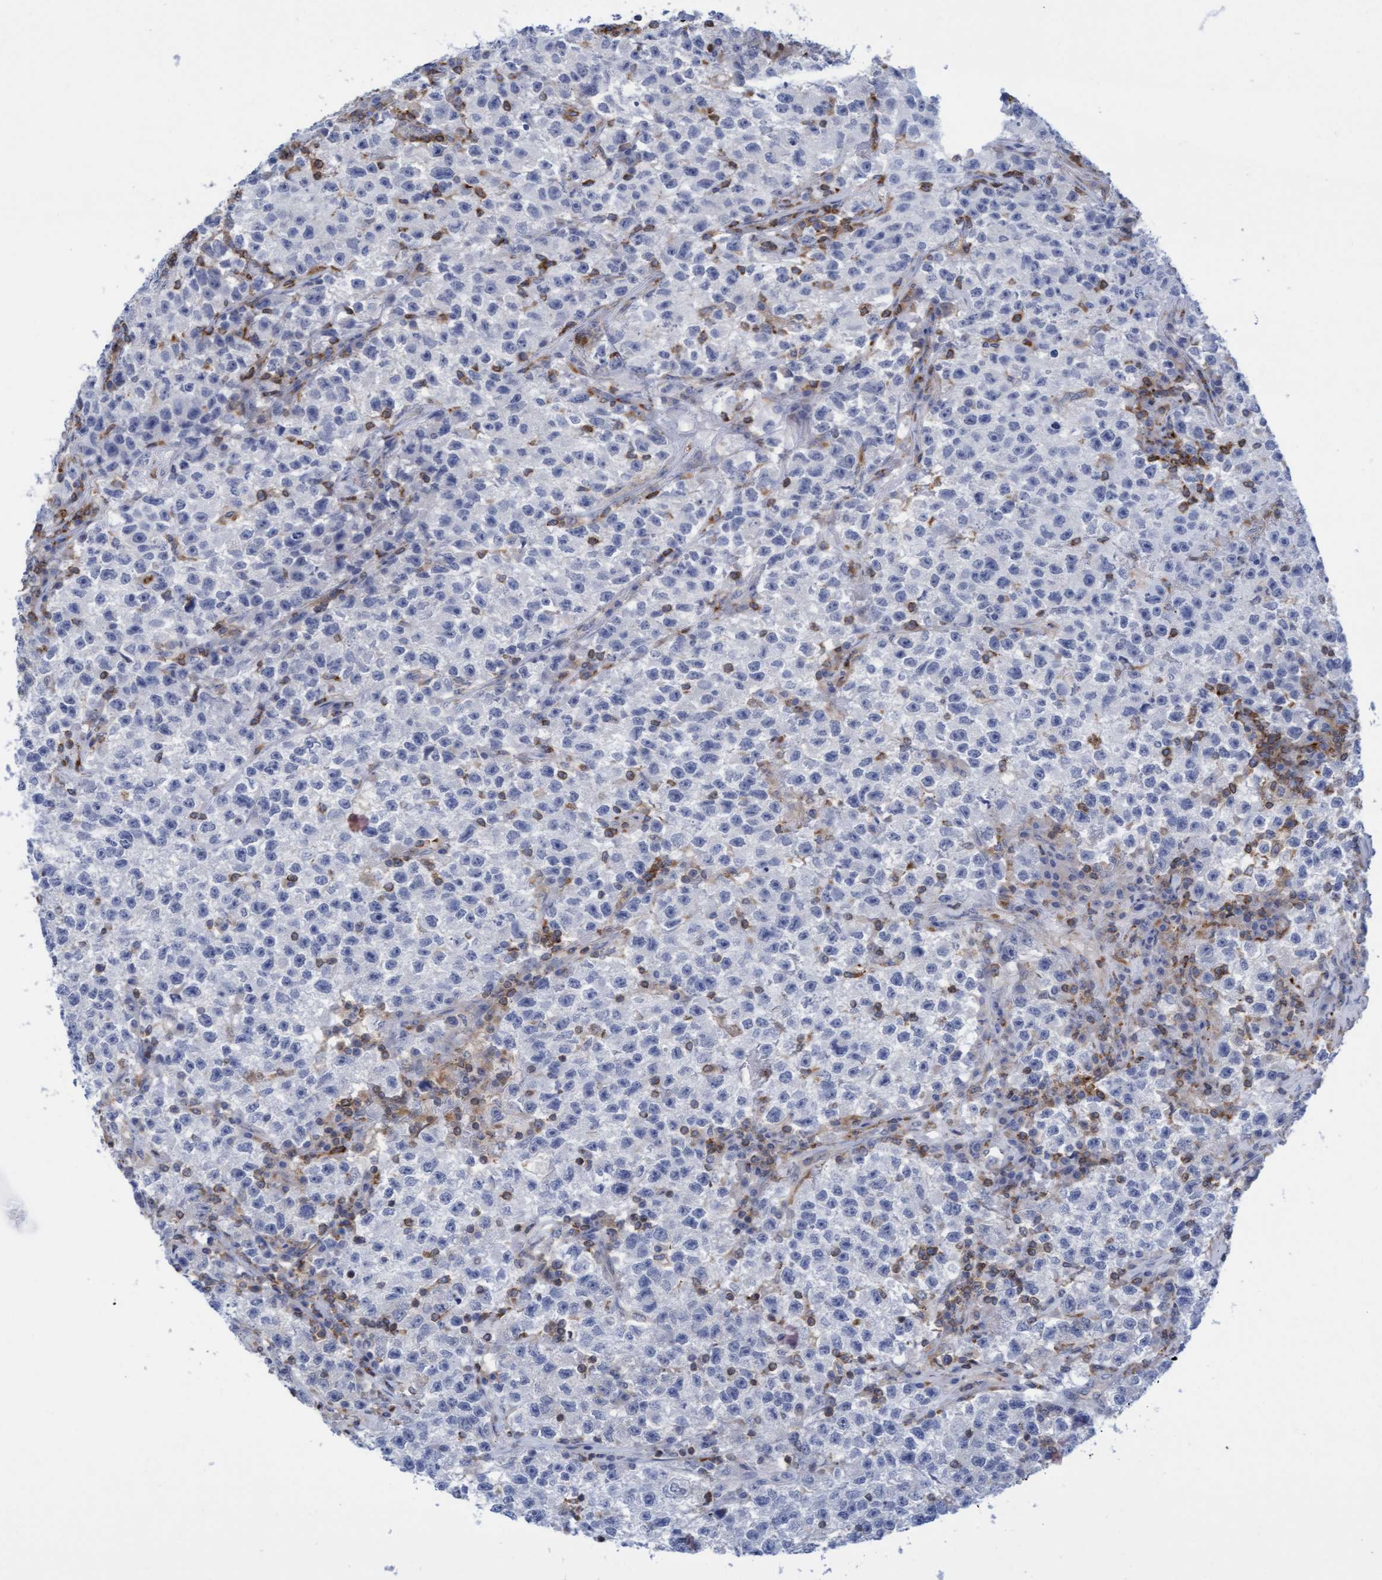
{"staining": {"intensity": "negative", "quantity": "none", "location": "none"}, "tissue": "testis cancer", "cell_type": "Tumor cells", "image_type": "cancer", "snomed": [{"axis": "morphology", "description": "Seminoma, NOS"}, {"axis": "topography", "description": "Testis"}], "caption": "Testis cancer (seminoma) stained for a protein using immunohistochemistry (IHC) exhibits no positivity tumor cells.", "gene": "FNBP1", "patient": {"sex": "male", "age": 22}}